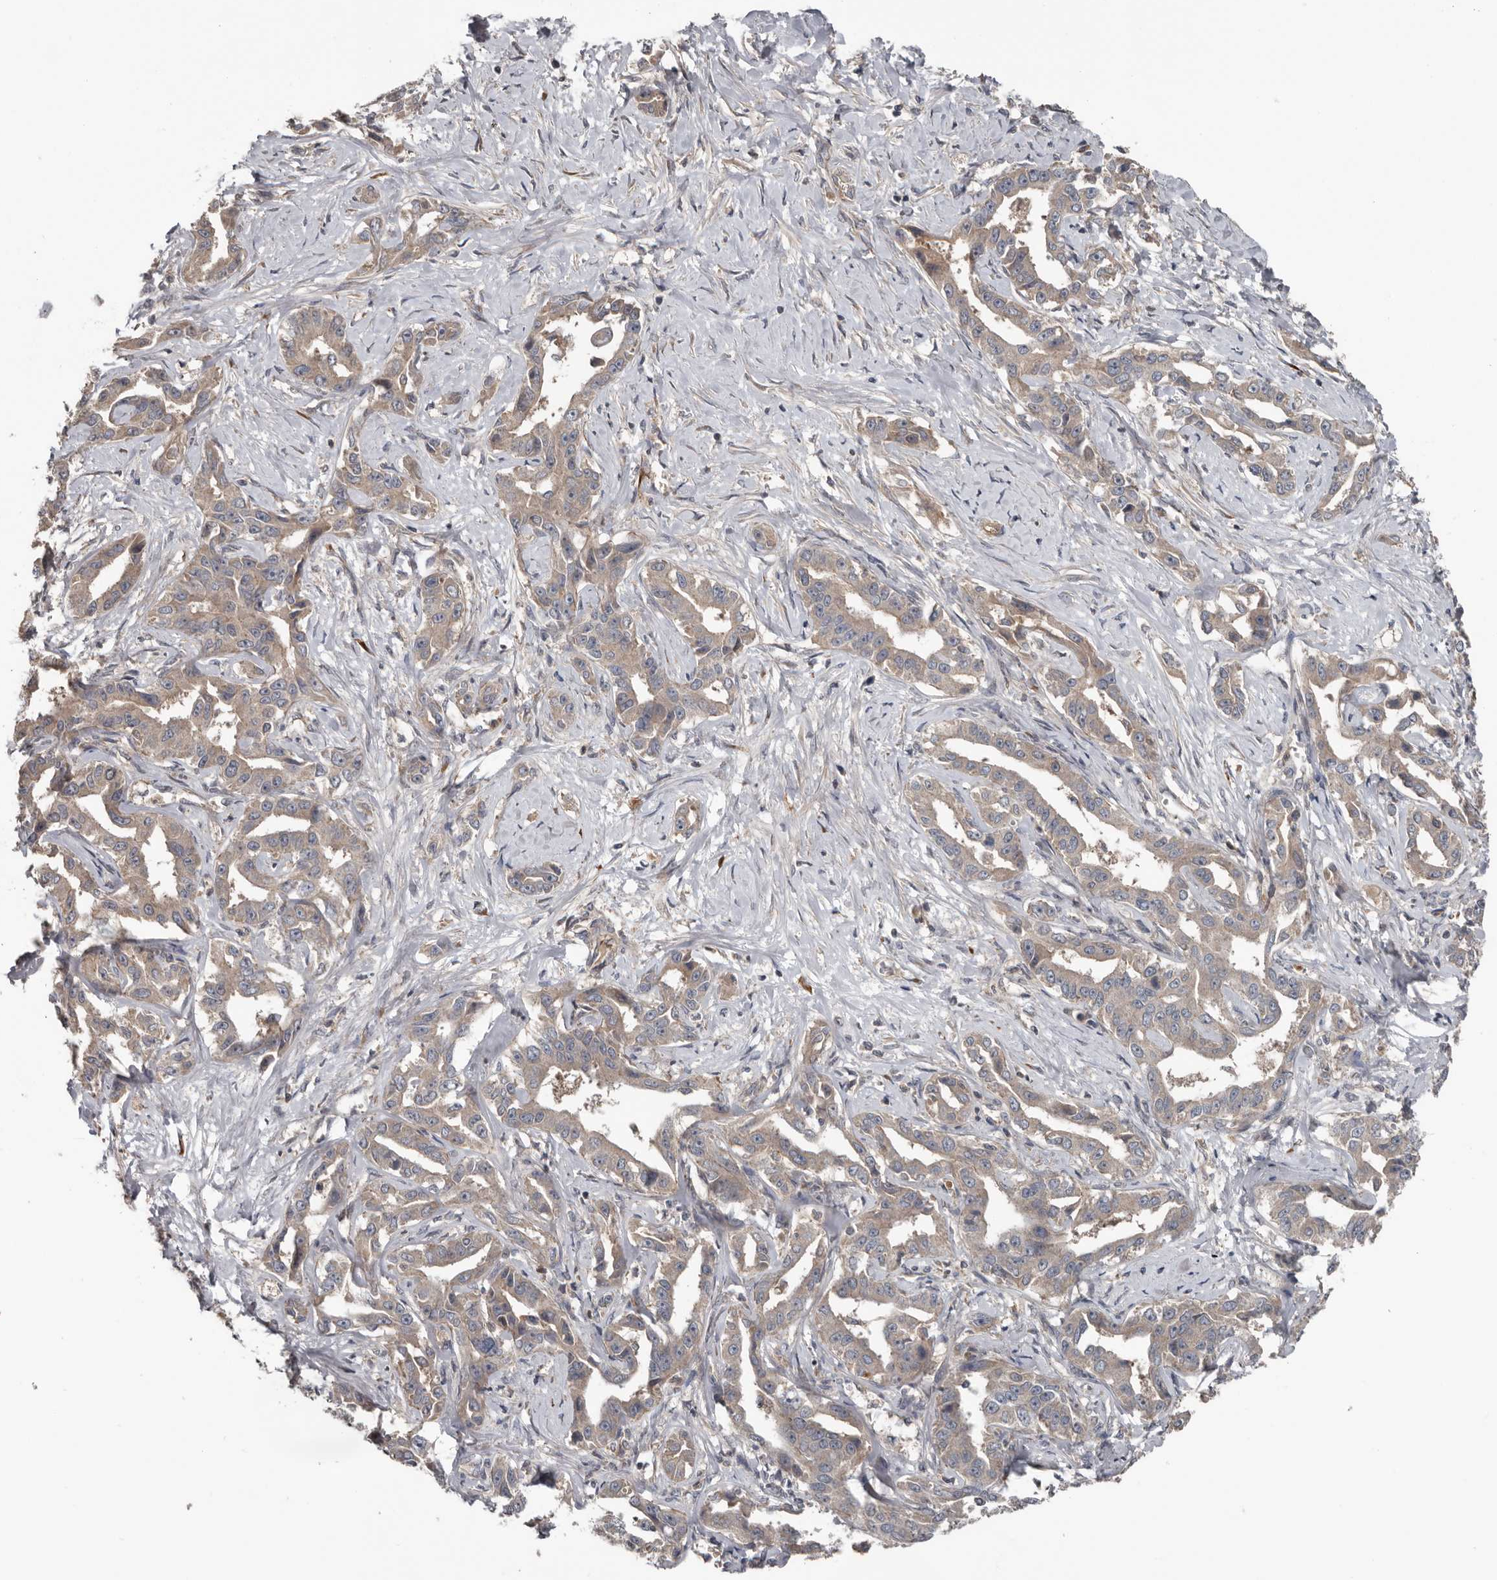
{"staining": {"intensity": "weak", "quantity": "<25%", "location": "cytoplasmic/membranous"}, "tissue": "liver cancer", "cell_type": "Tumor cells", "image_type": "cancer", "snomed": [{"axis": "morphology", "description": "Cholangiocarcinoma"}, {"axis": "topography", "description": "Liver"}], "caption": "A histopathology image of liver cholangiocarcinoma stained for a protein reveals no brown staining in tumor cells.", "gene": "DNAJB4", "patient": {"sex": "male", "age": 59}}